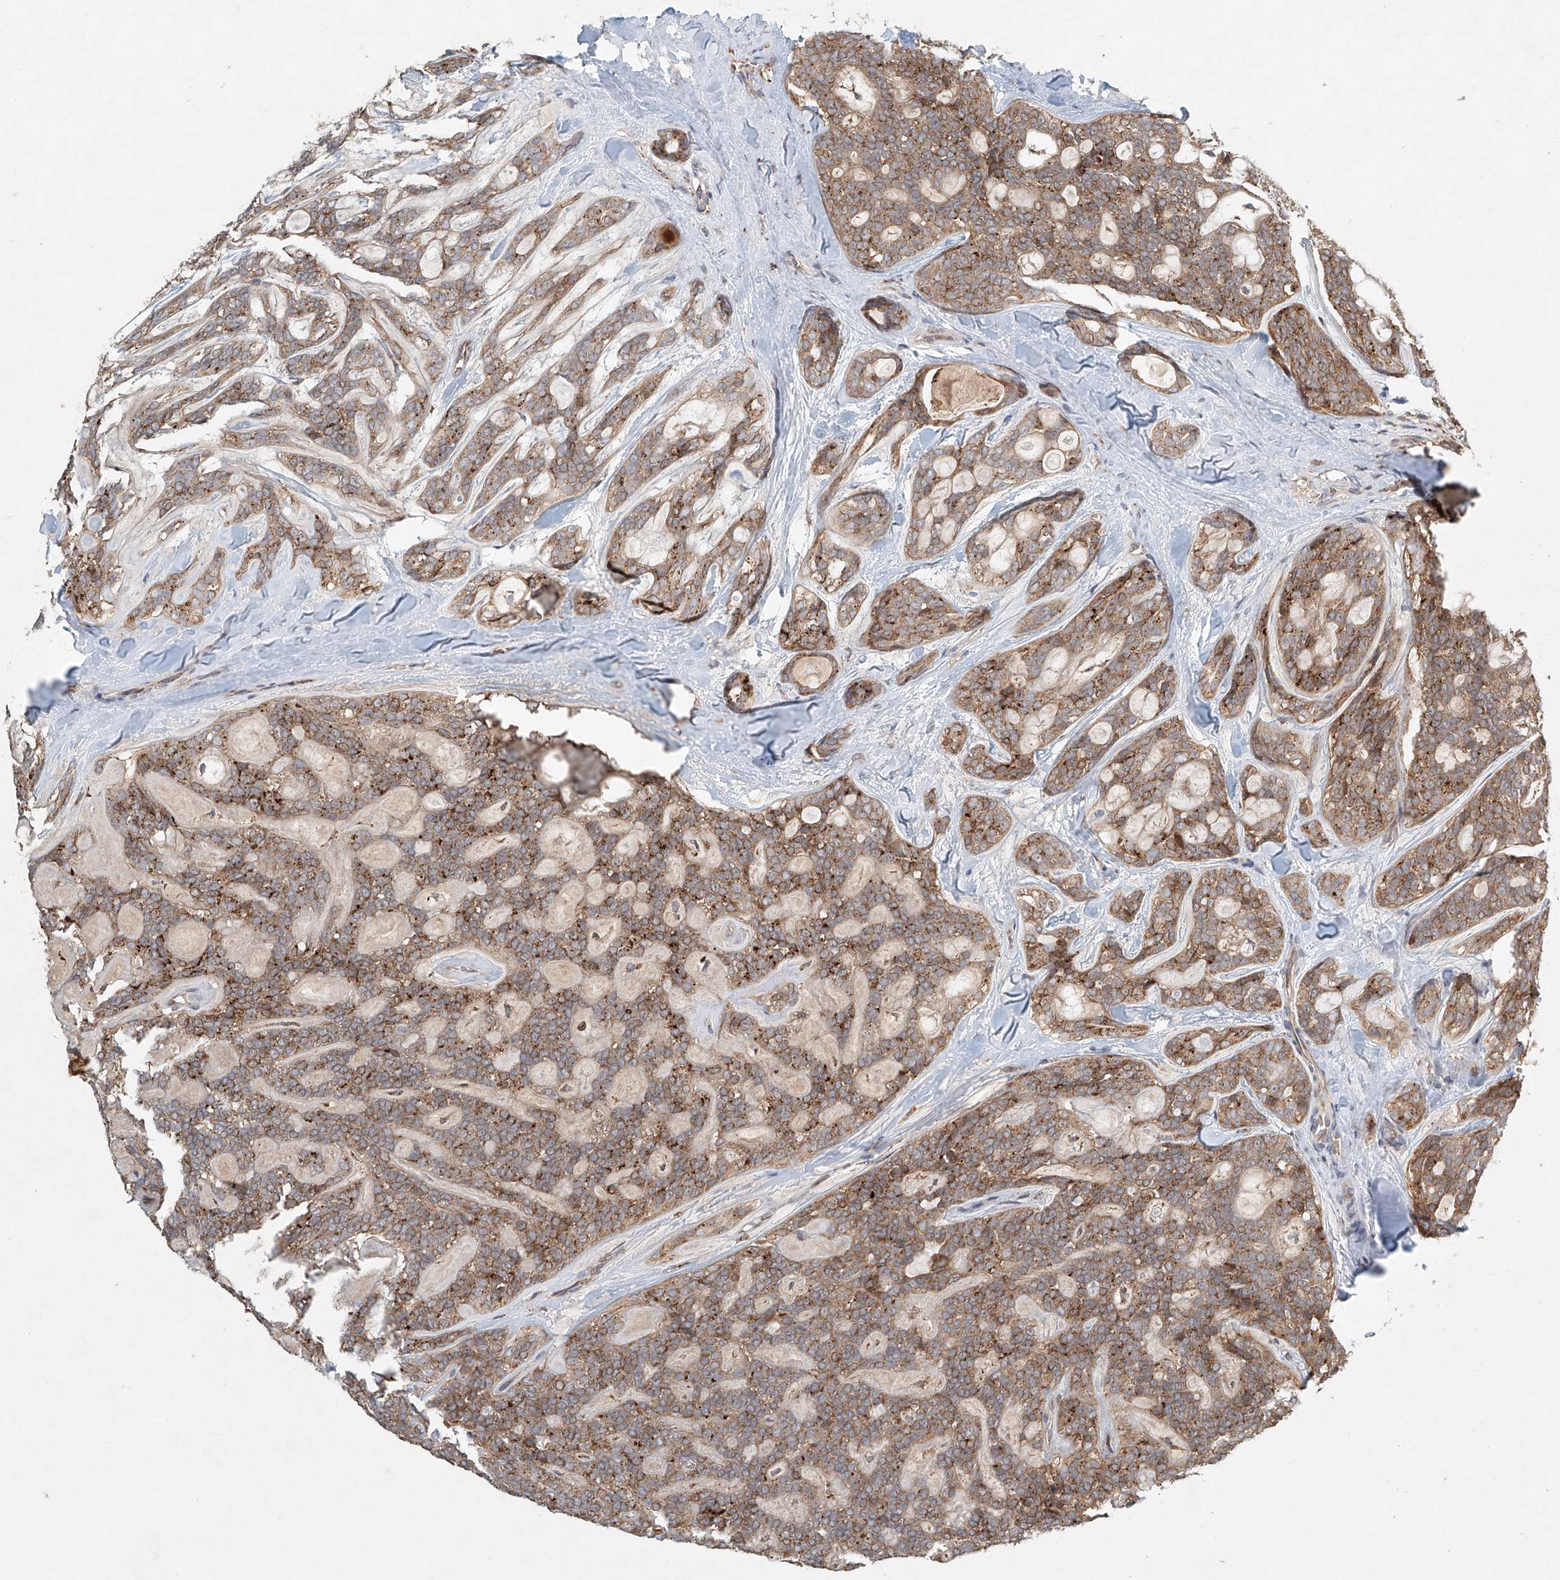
{"staining": {"intensity": "moderate", "quantity": ">75%", "location": "cytoplasmic/membranous"}, "tissue": "head and neck cancer", "cell_type": "Tumor cells", "image_type": "cancer", "snomed": [{"axis": "morphology", "description": "Adenocarcinoma, NOS"}, {"axis": "topography", "description": "Head-Neck"}], "caption": "Human head and neck adenocarcinoma stained with a protein marker demonstrates moderate staining in tumor cells.", "gene": "DCAF11", "patient": {"sex": "male", "age": 66}}